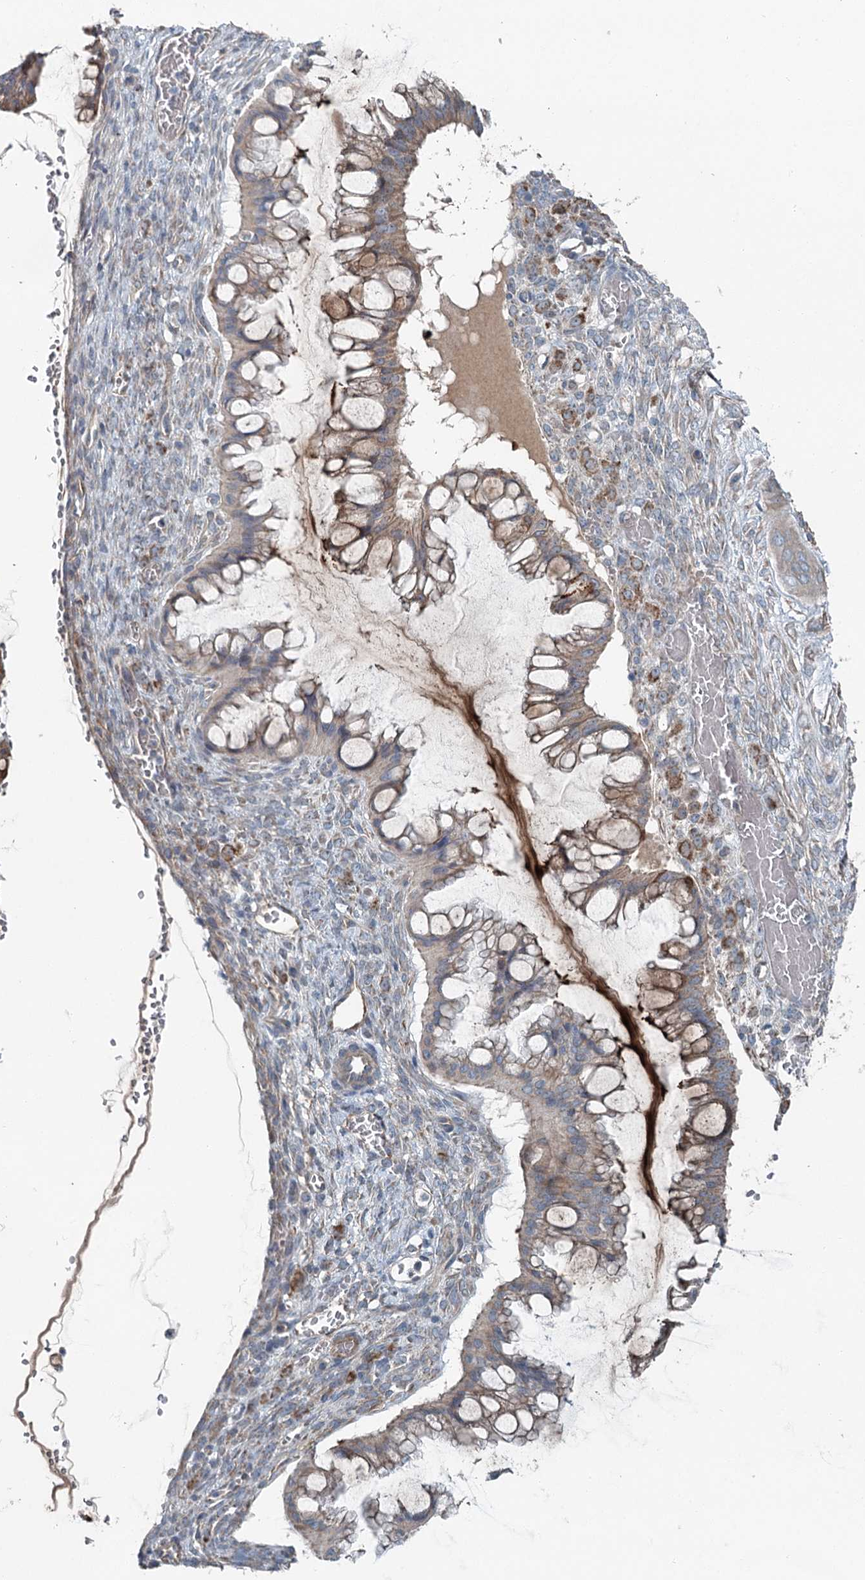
{"staining": {"intensity": "moderate", "quantity": "25%-75%", "location": "cytoplasmic/membranous"}, "tissue": "ovarian cancer", "cell_type": "Tumor cells", "image_type": "cancer", "snomed": [{"axis": "morphology", "description": "Cystadenocarcinoma, mucinous, NOS"}, {"axis": "topography", "description": "Ovary"}], "caption": "Tumor cells reveal medium levels of moderate cytoplasmic/membranous staining in about 25%-75% of cells in human ovarian mucinous cystadenocarcinoma. (Brightfield microscopy of DAB IHC at high magnification).", "gene": "CHCHD5", "patient": {"sex": "female", "age": 73}}